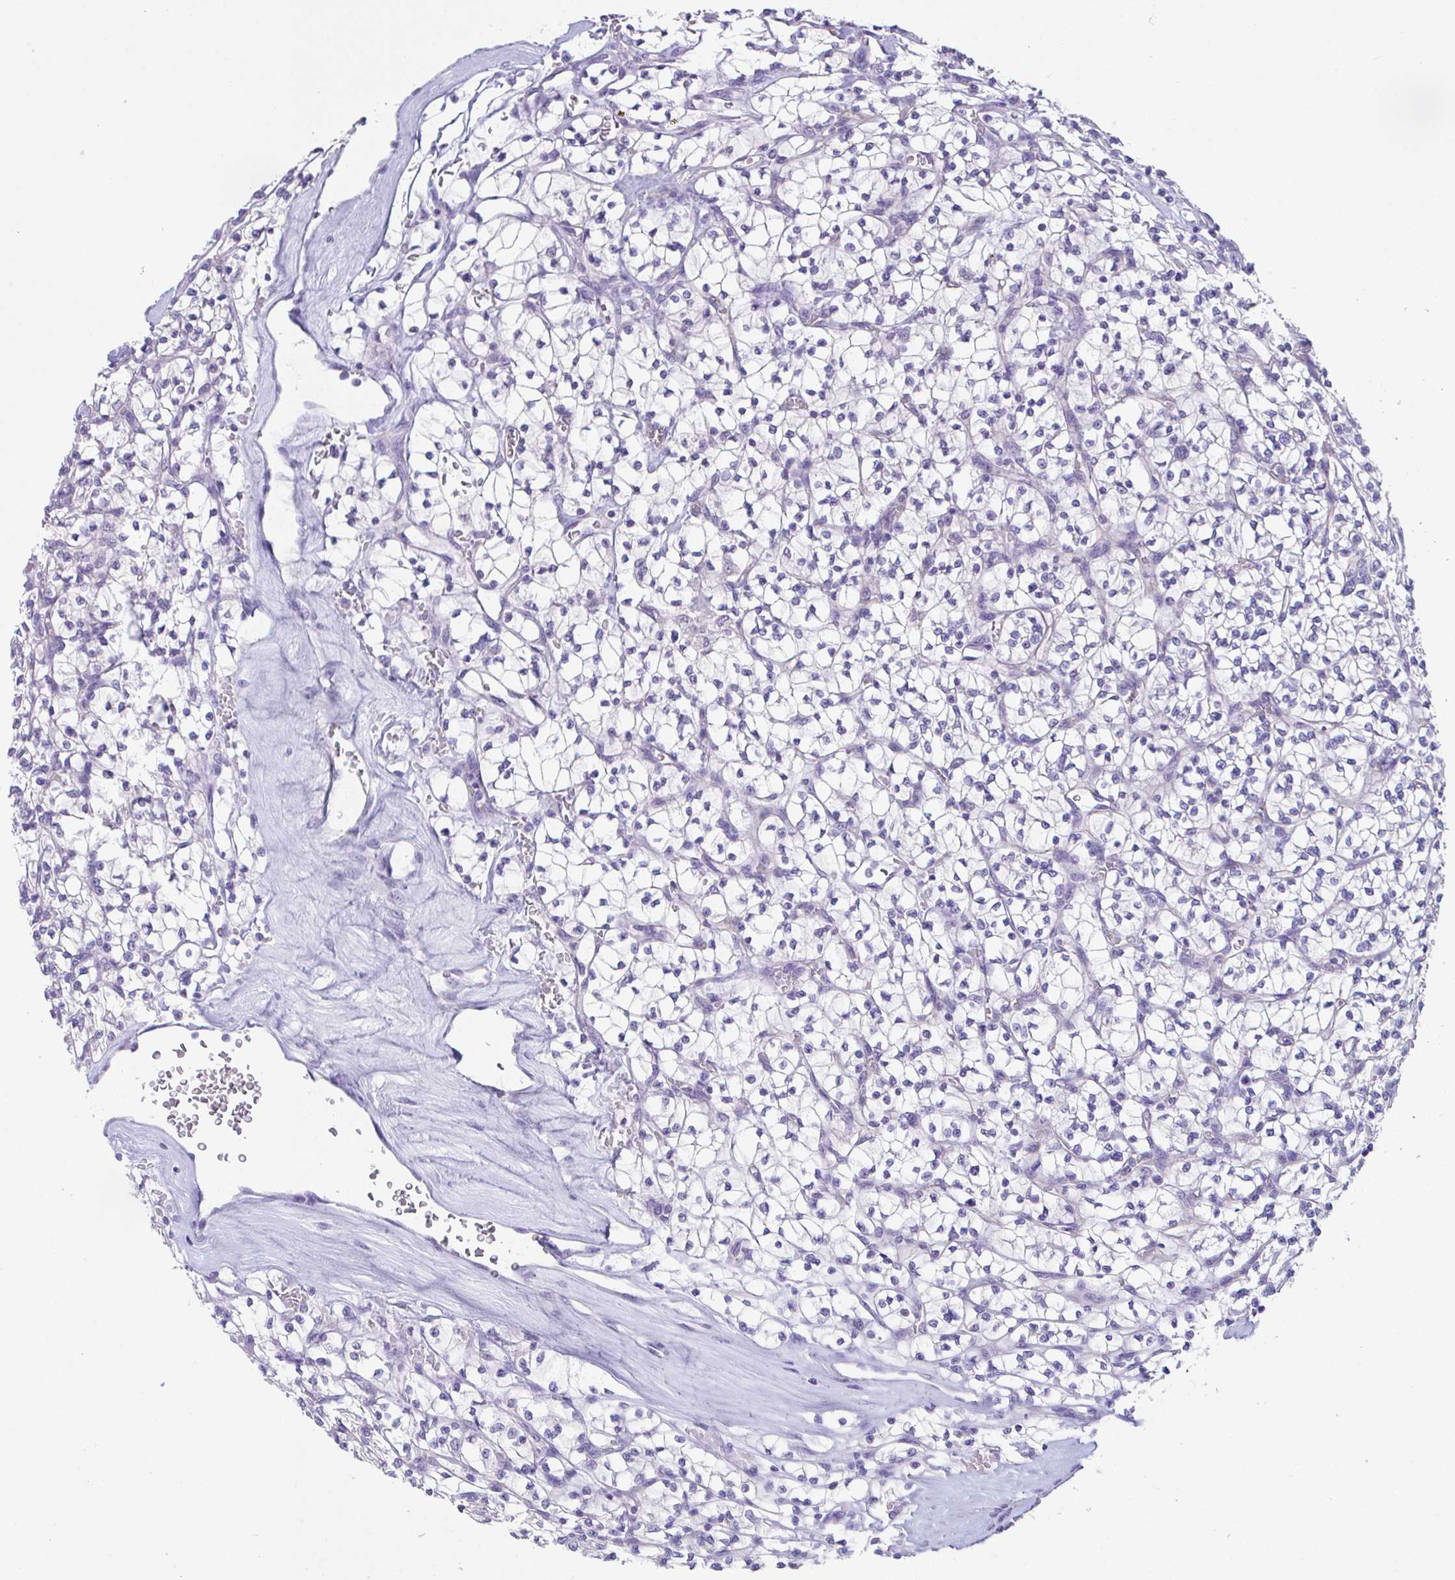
{"staining": {"intensity": "negative", "quantity": "none", "location": "none"}, "tissue": "renal cancer", "cell_type": "Tumor cells", "image_type": "cancer", "snomed": [{"axis": "morphology", "description": "Adenocarcinoma, NOS"}, {"axis": "topography", "description": "Kidney"}], "caption": "DAB (3,3'-diaminobenzidine) immunohistochemical staining of renal cancer (adenocarcinoma) demonstrates no significant positivity in tumor cells.", "gene": "HACD4", "patient": {"sex": "female", "age": 64}}